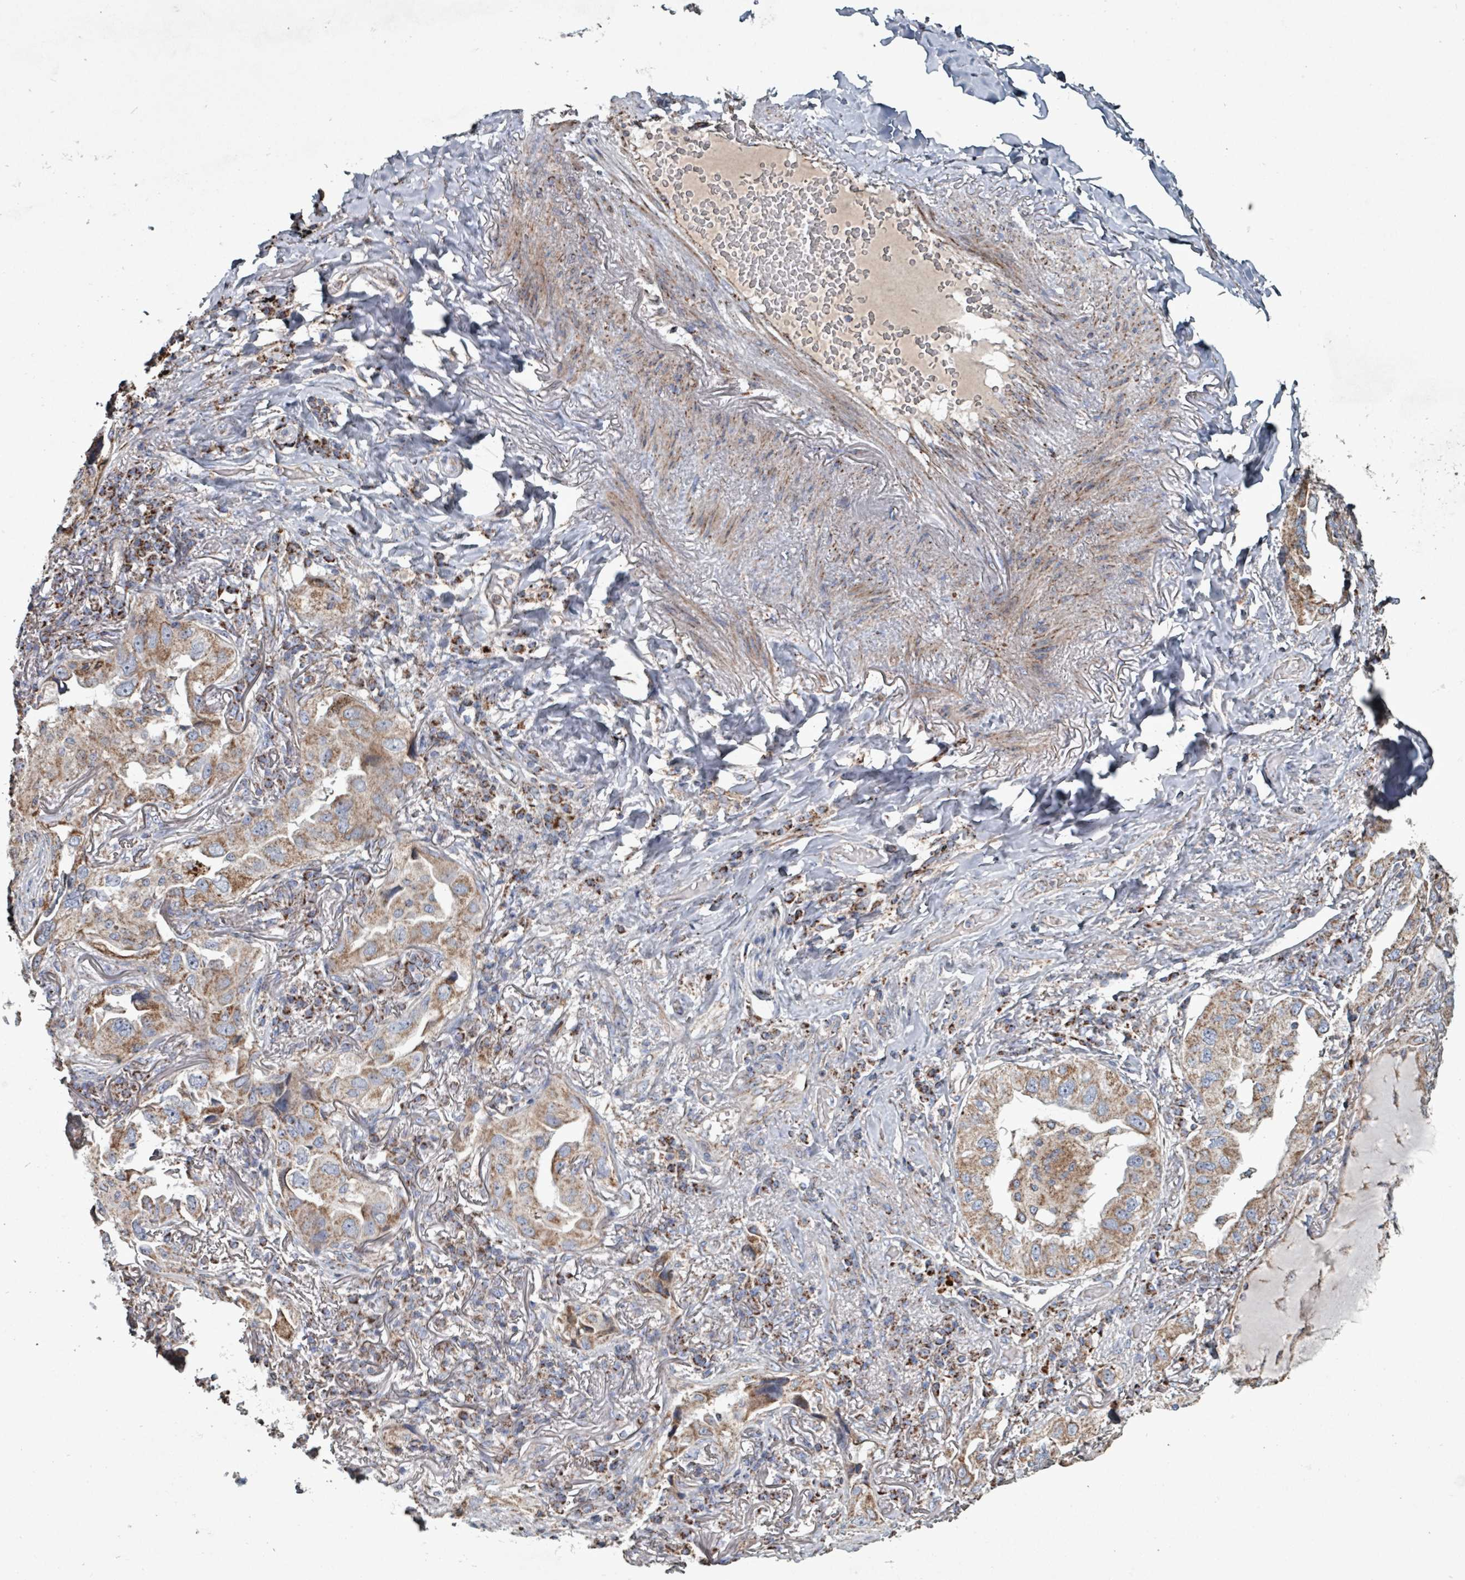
{"staining": {"intensity": "moderate", "quantity": ">75%", "location": "cytoplasmic/membranous"}, "tissue": "lung cancer", "cell_type": "Tumor cells", "image_type": "cancer", "snomed": [{"axis": "morphology", "description": "Adenocarcinoma, NOS"}, {"axis": "topography", "description": "Lung"}], "caption": "Protein expression analysis of adenocarcinoma (lung) shows moderate cytoplasmic/membranous staining in approximately >75% of tumor cells. The staining was performed using DAB (3,3'-diaminobenzidine), with brown indicating positive protein expression. Nuclei are stained blue with hematoxylin.", "gene": "ABHD18", "patient": {"sex": "female", "age": 69}}